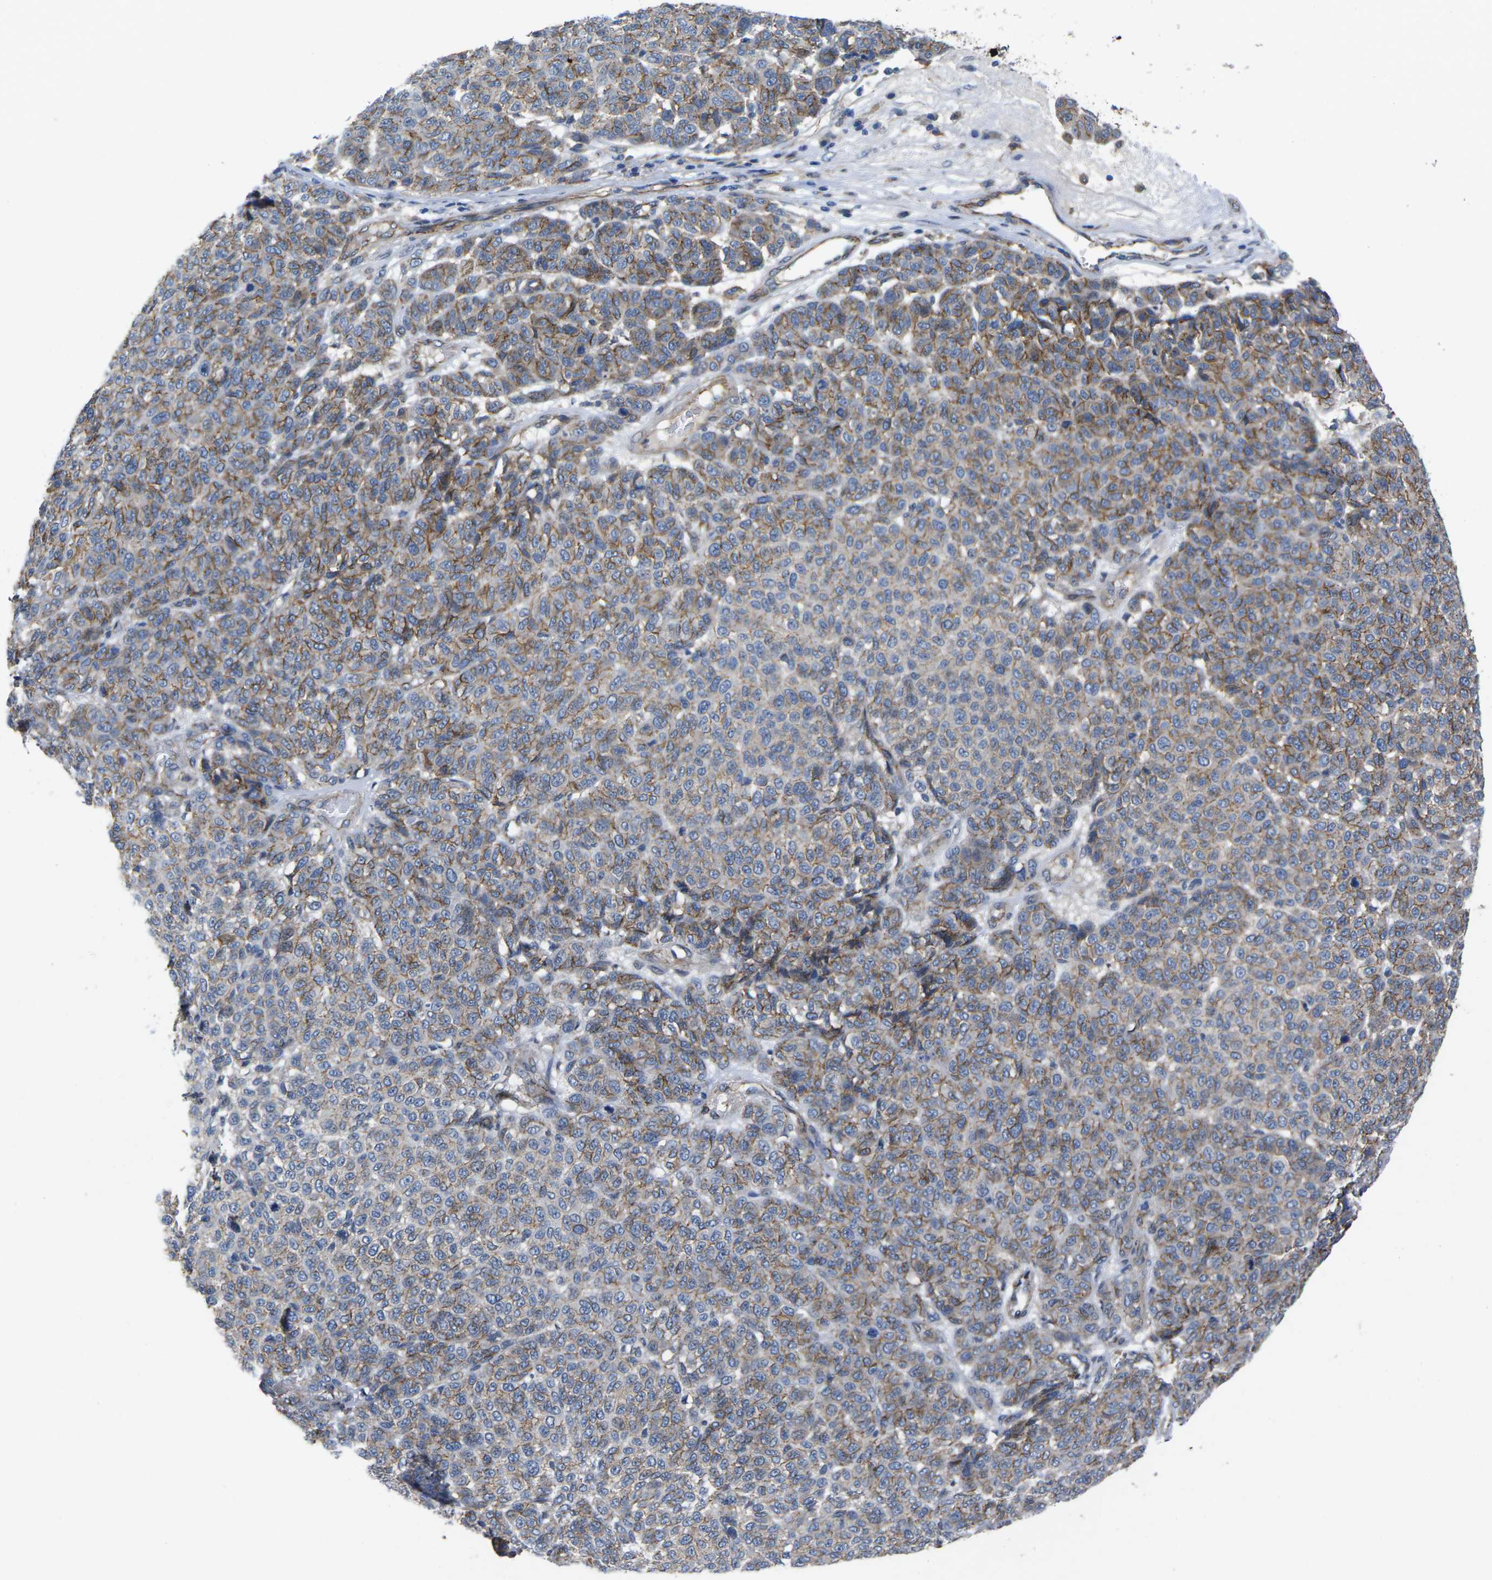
{"staining": {"intensity": "moderate", "quantity": "25%-75%", "location": "cytoplasmic/membranous"}, "tissue": "melanoma", "cell_type": "Tumor cells", "image_type": "cancer", "snomed": [{"axis": "morphology", "description": "Malignant melanoma, NOS"}, {"axis": "topography", "description": "Skin"}], "caption": "Approximately 25%-75% of tumor cells in human malignant melanoma reveal moderate cytoplasmic/membranous protein positivity as visualized by brown immunohistochemical staining.", "gene": "CTNND1", "patient": {"sex": "male", "age": 59}}